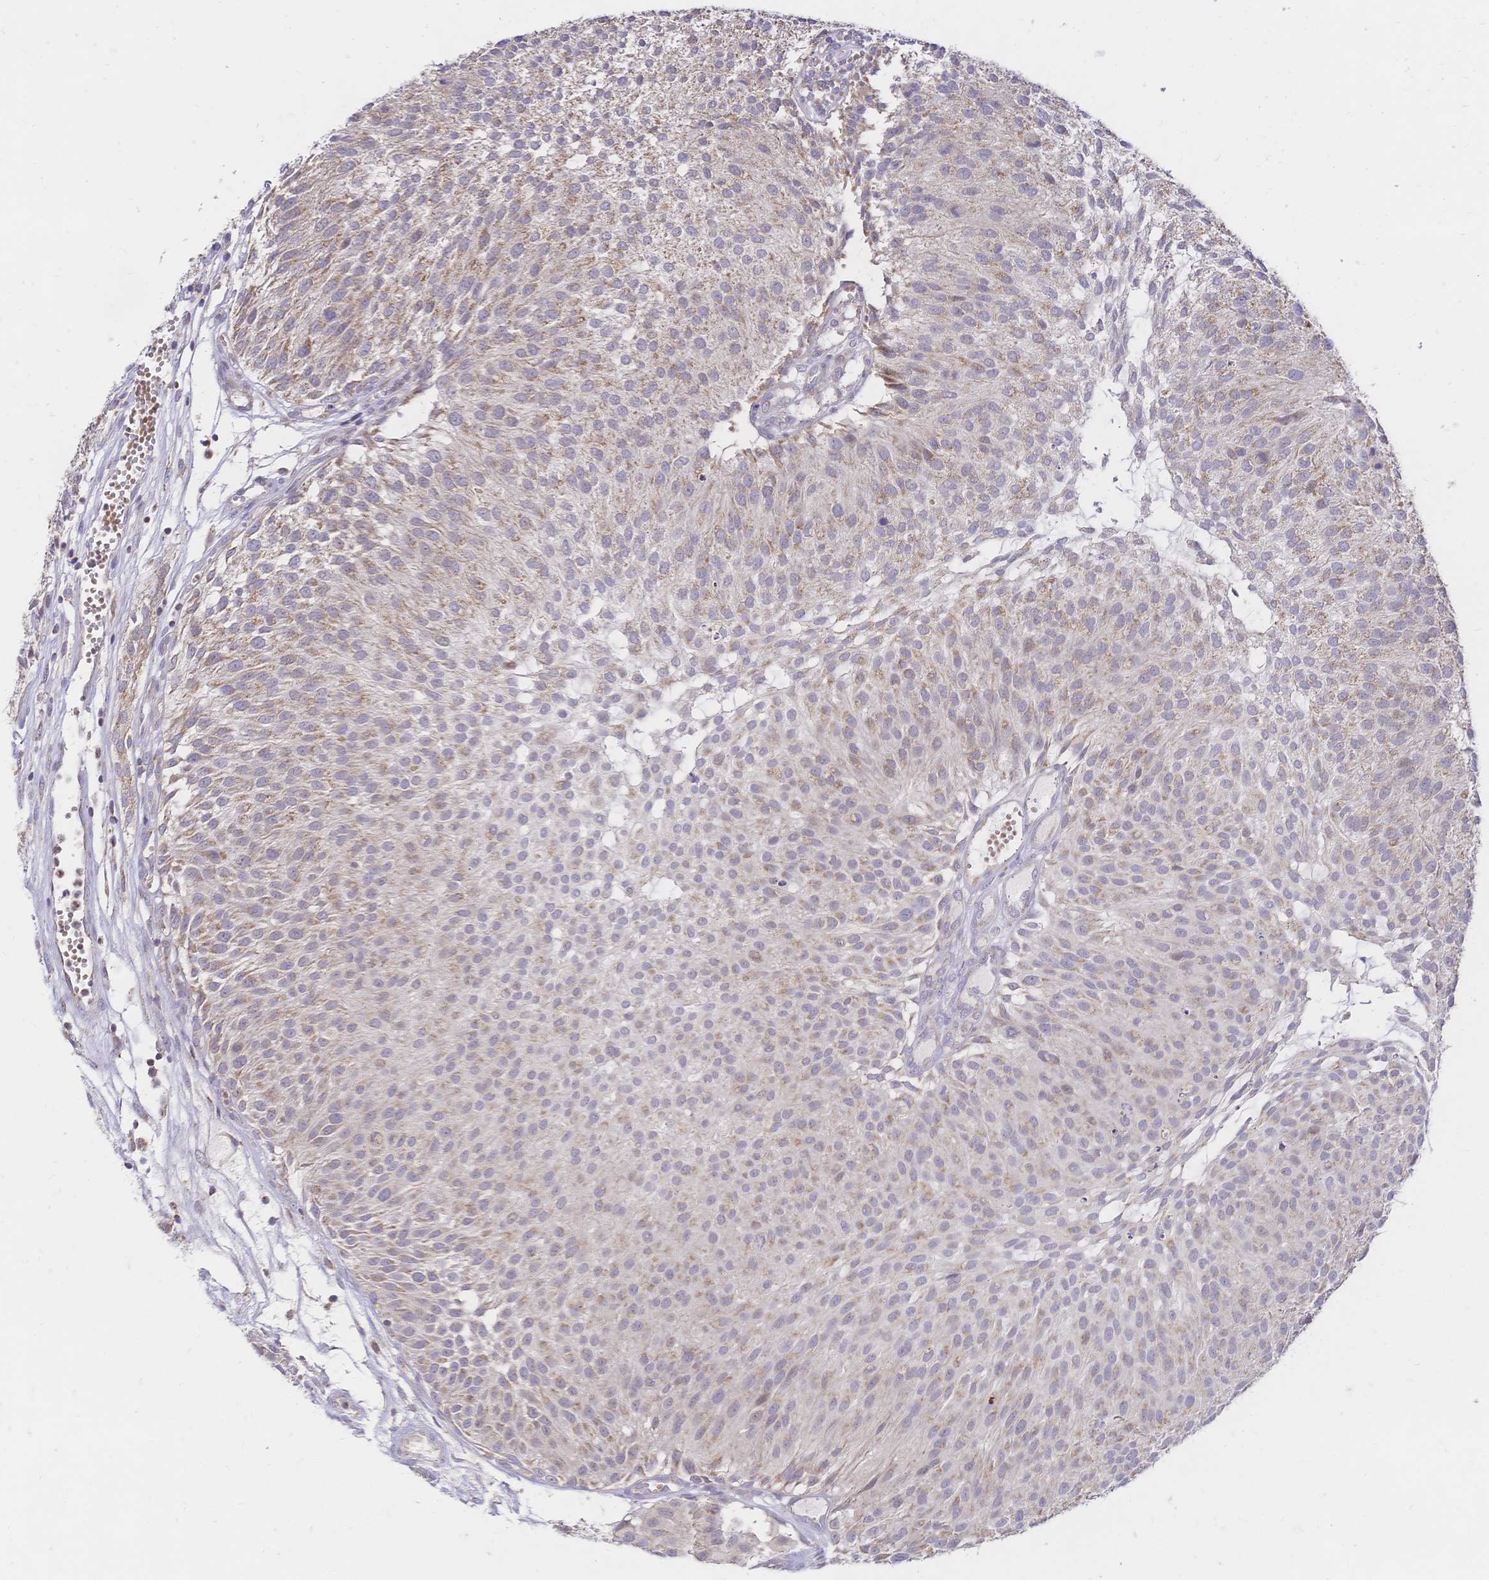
{"staining": {"intensity": "weak", "quantity": ">75%", "location": "cytoplasmic/membranous,nuclear"}, "tissue": "urothelial cancer", "cell_type": "Tumor cells", "image_type": "cancer", "snomed": [{"axis": "morphology", "description": "Urothelial carcinoma, NOS"}, {"axis": "topography", "description": "Urinary bladder"}], "caption": "Weak cytoplasmic/membranous and nuclear staining for a protein is identified in about >75% of tumor cells of urothelial cancer using immunohistochemistry (IHC).", "gene": "CLEC18B", "patient": {"sex": "male", "age": 84}}